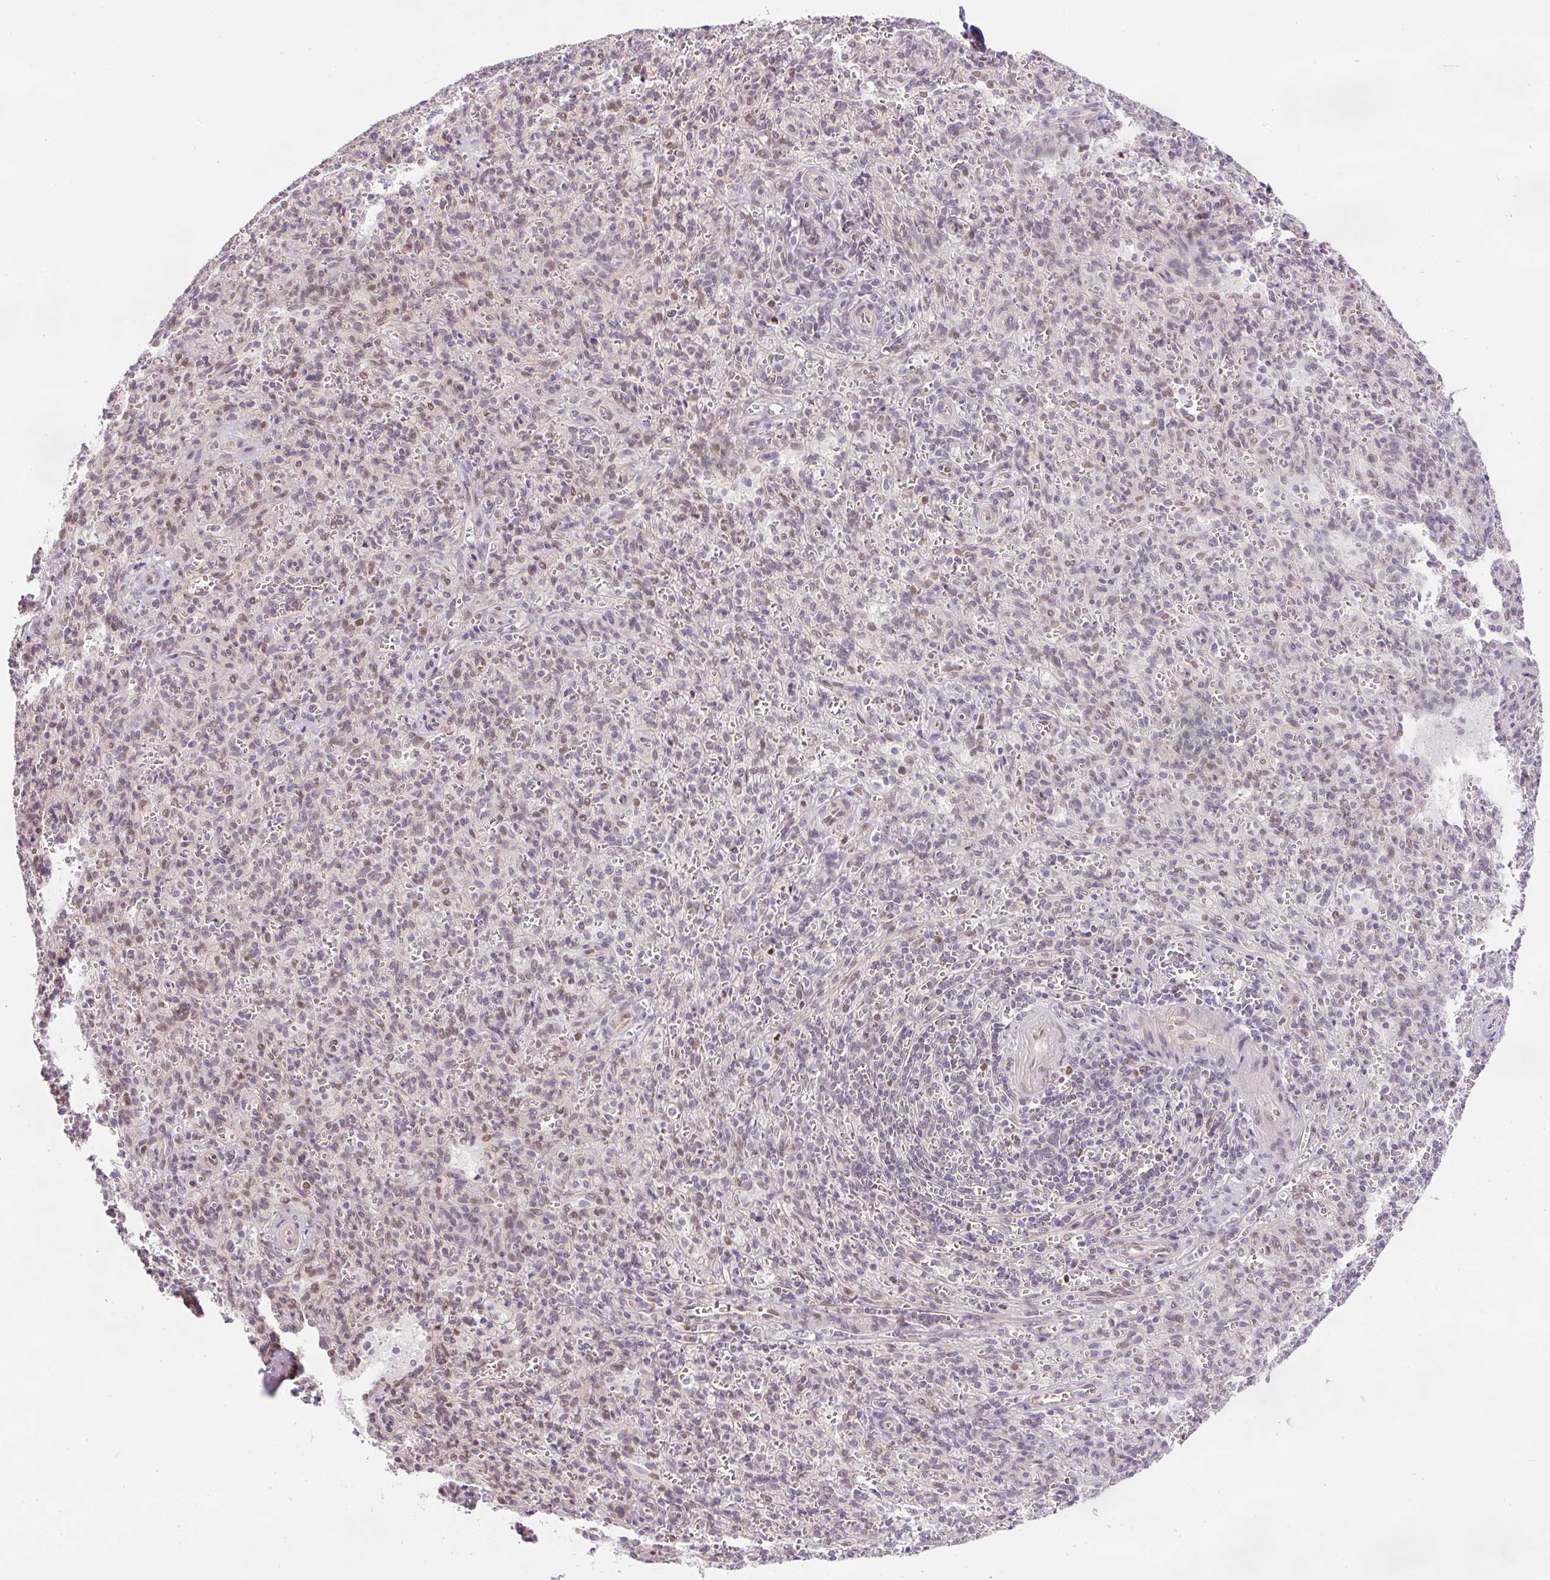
{"staining": {"intensity": "weak", "quantity": "25%-75%", "location": "nuclear"}, "tissue": "spleen", "cell_type": "Cells in red pulp", "image_type": "normal", "snomed": [{"axis": "morphology", "description": "Normal tissue, NOS"}, {"axis": "topography", "description": "Spleen"}], "caption": "IHC (DAB (3,3'-diaminobenzidine)) staining of normal spleen reveals weak nuclear protein expression in approximately 25%-75% of cells in red pulp. The staining was performed using DAB (3,3'-diaminobenzidine) to visualize the protein expression in brown, while the nuclei were stained in blue with hematoxylin (Magnification: 20x).", "gene": "DPPA4", "patient": {"sex": "female", "age": 26}}